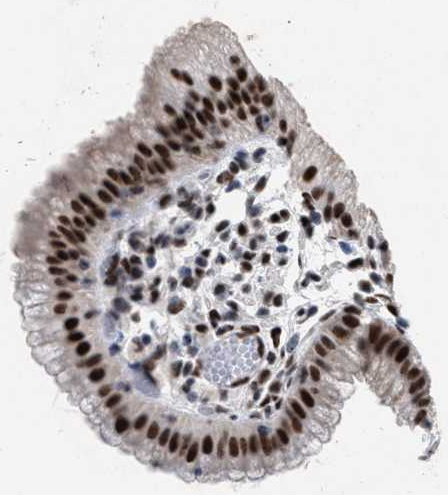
{"staining": {"intensity": "strong", "quantity": ">75%", "location": "nuclear"}, "tissue": "gallbladder", "cell_type": "Glandular cells", "image_type": "normal", "snomed": [{"axis": "morphology", "description": "Normal tissue, NOS"}, {"axis": "topography", "description": "Gallbladder"}], "caption": "A histopathology image of human gallbladder stained for a protein reveals strong nuclear brown staining in glandular cells. Using DAB (brown) and hematoxylin (blue) stains, captured at high magnification using brightfield microscopy.", "gene": "TP53BP1", "patient": {"sex": "female", "age": 26}}